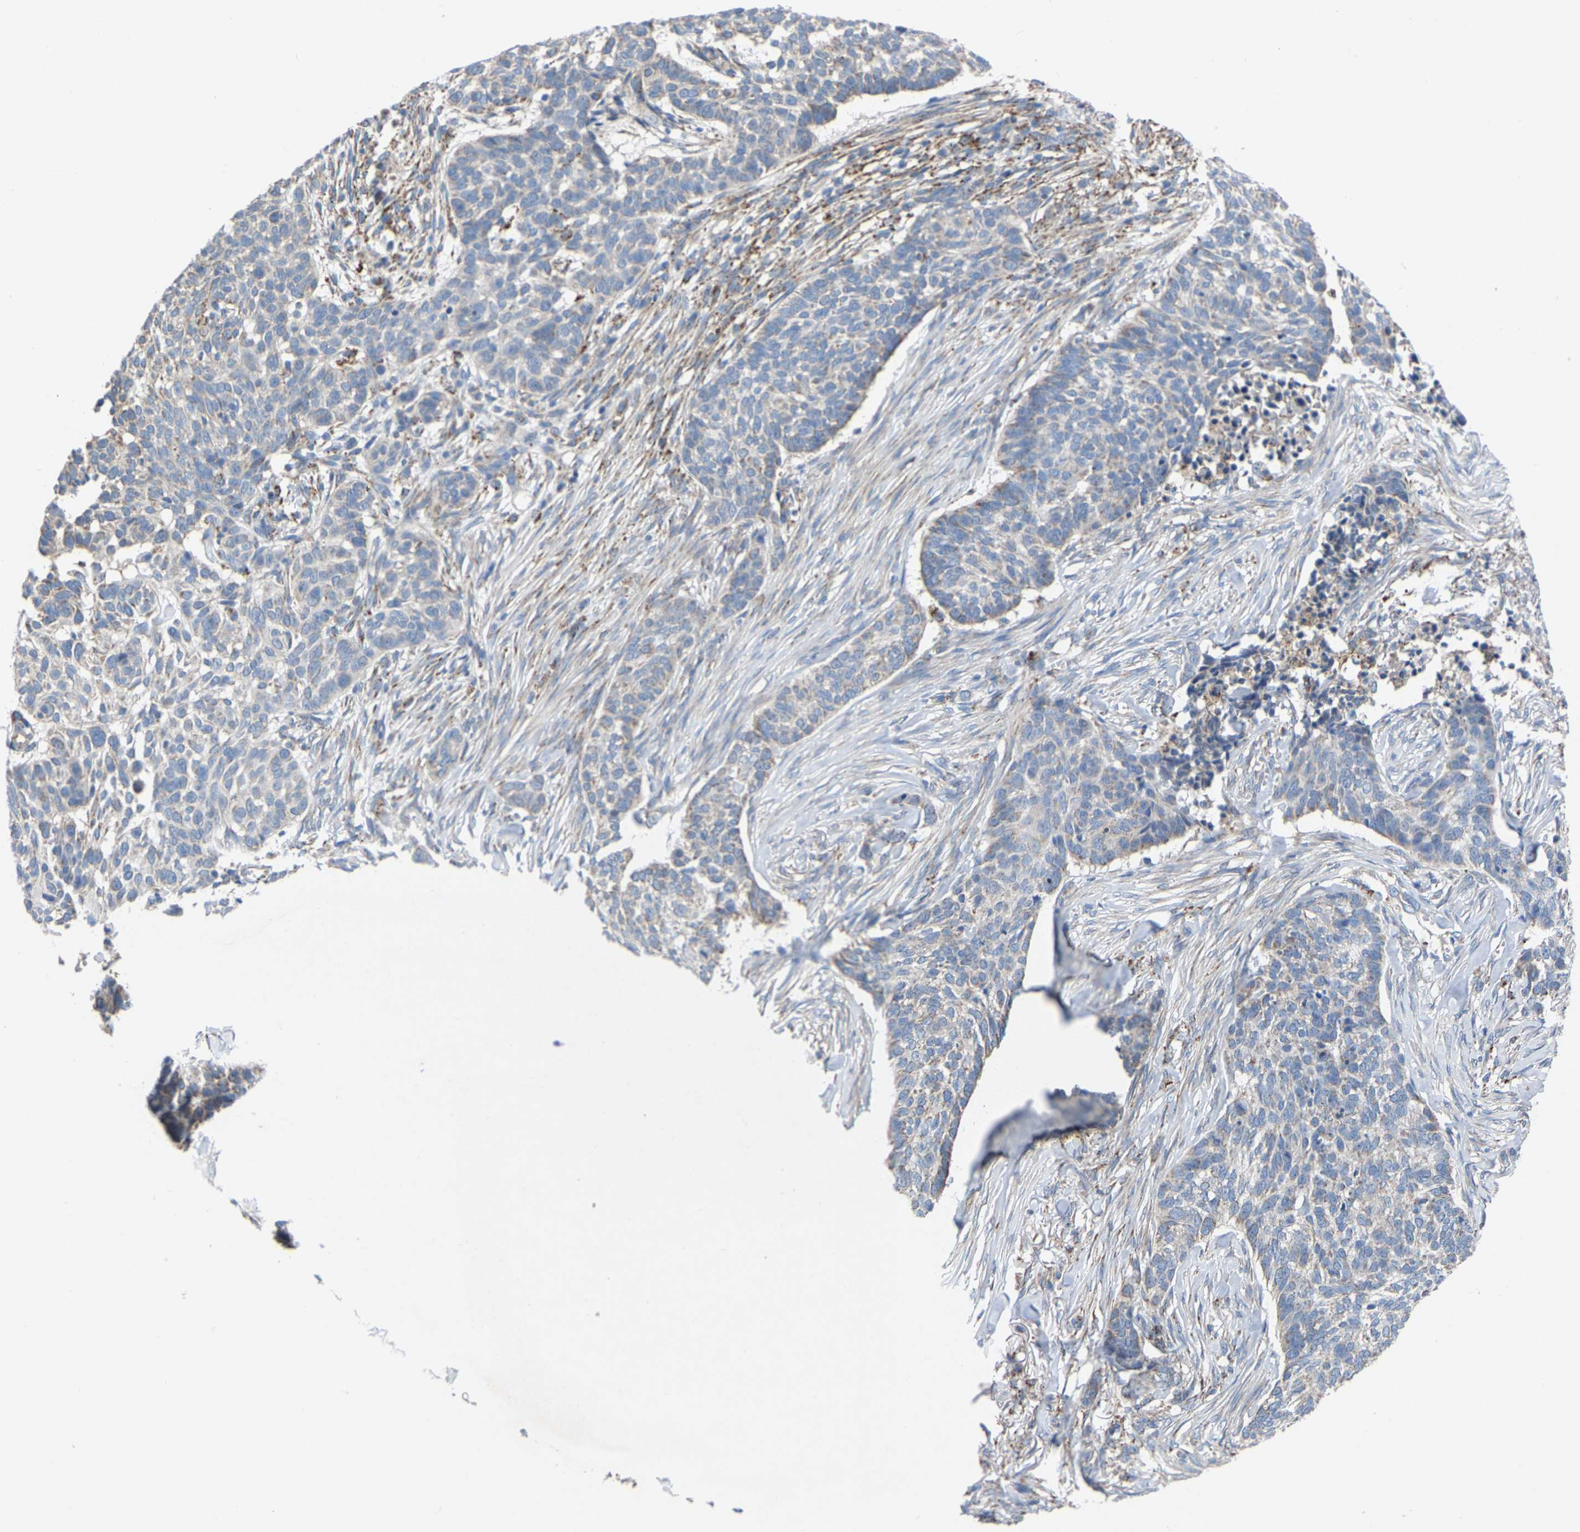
{"staining": {"intensity": "weak", "quantity": "<25%", "location": "cytoplasmic/membranous"}, "tissue": "skin cancer", "cell_type": "Tumor cells", "image_type": "cancer", "snomed": [{"axis": "morphology", "description": "Basal cell carcinoma"}, {"axis": "topography", "description": "Skin"}], "caption": "This is an immunohistochemistry (IHC) histopathology image of human skin cancer. There is no staining in tumor cells.", "gene": "BCL10", "patient": {"sex": "male", "age": 85}}